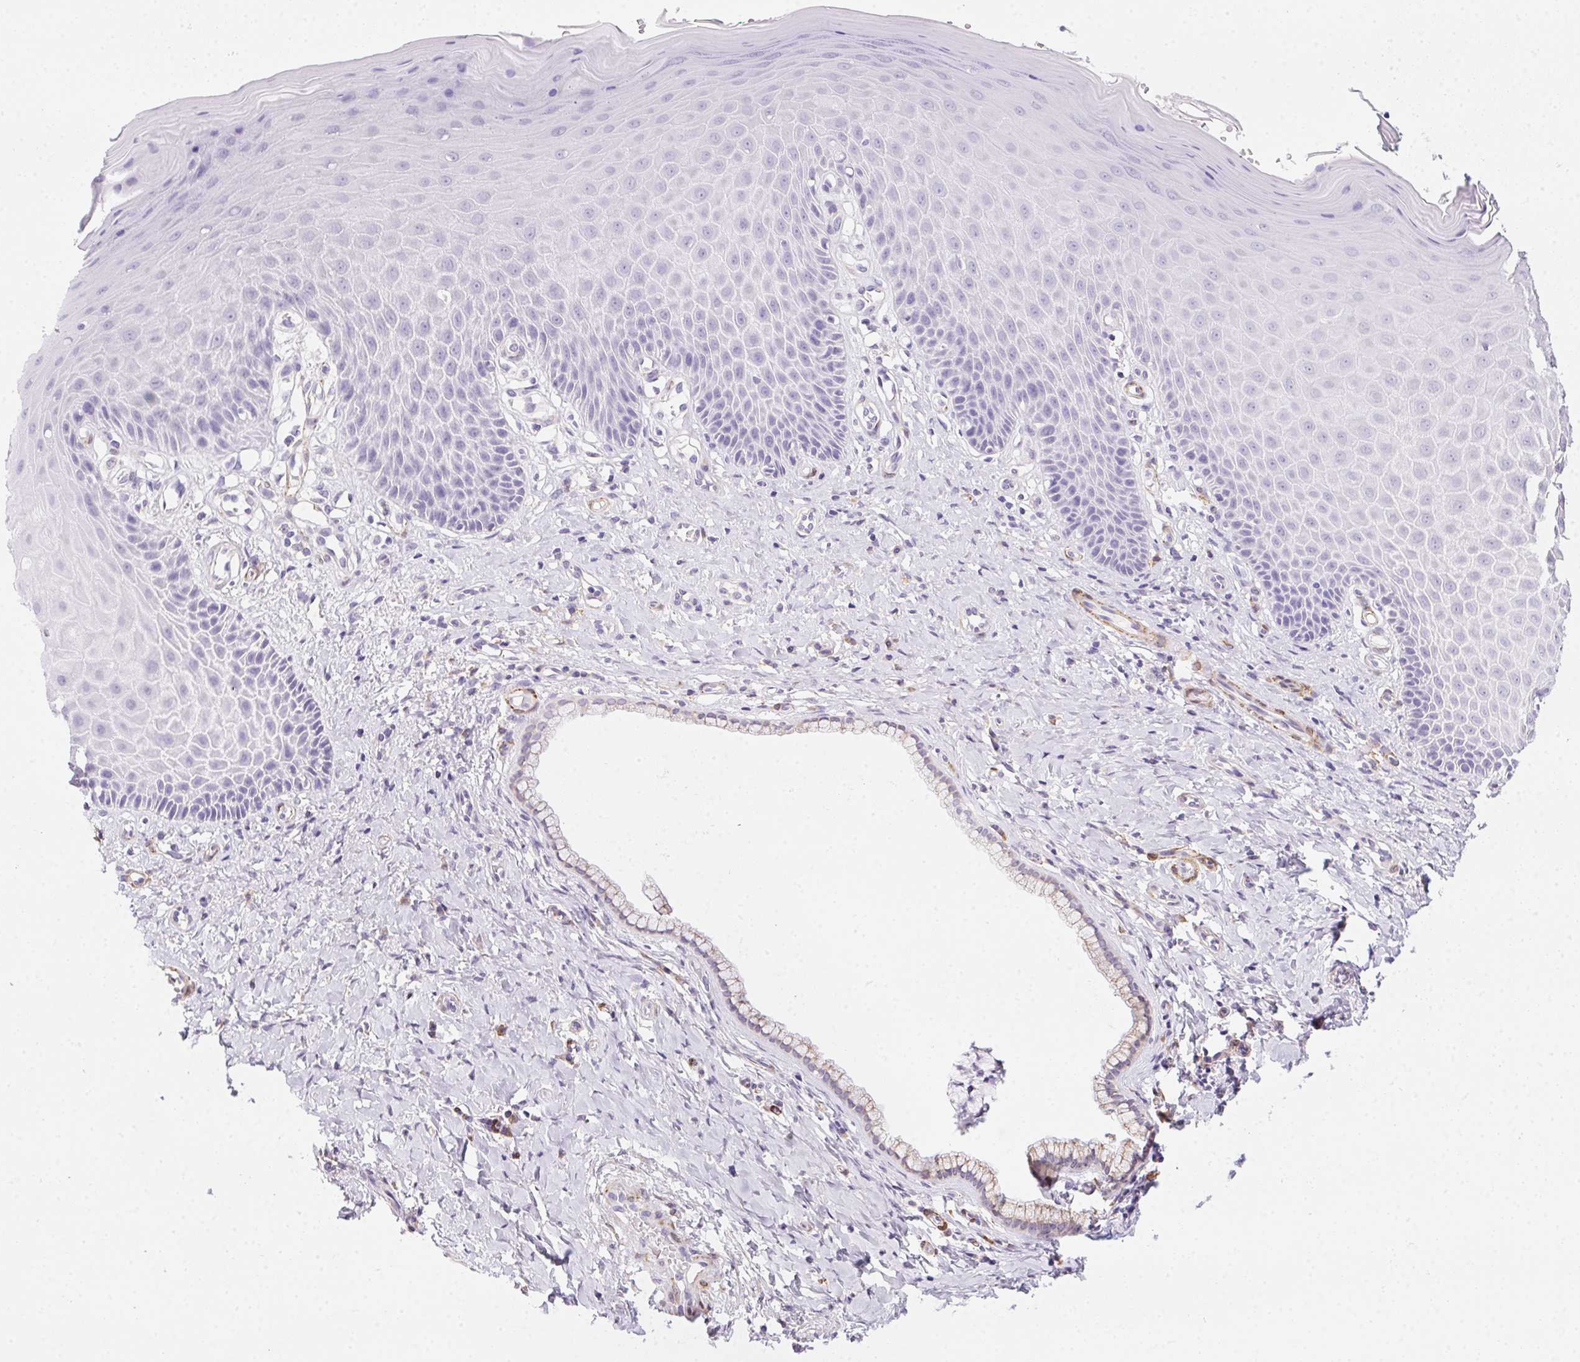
{"staining": {"intensity": "negative", "quantity": "none", "location": "none"}, "tissue": "vagina", "cell_type": "Squamous epithelial cells", "image_type": "normal", "snomed": [{"axis": "morphology", "description": "Normal tissue, NOS"}, {"axis": "topography", "description": "Vagina"}], "caption": "High magnification brightfield microscopy of benign vagina stained with DAB (3,3'-diaminobenzidine) (brown) and counterstained with hematoxylin (blue): squamous epithelial cells show no significant staining. (Brightfield microscopy of DAB (3,3'-diaminobenzidine) immunohistochemistry (IHC) at high magnification).", "gene": "HRC", "patient": {"sex": "female", "age": 83}}